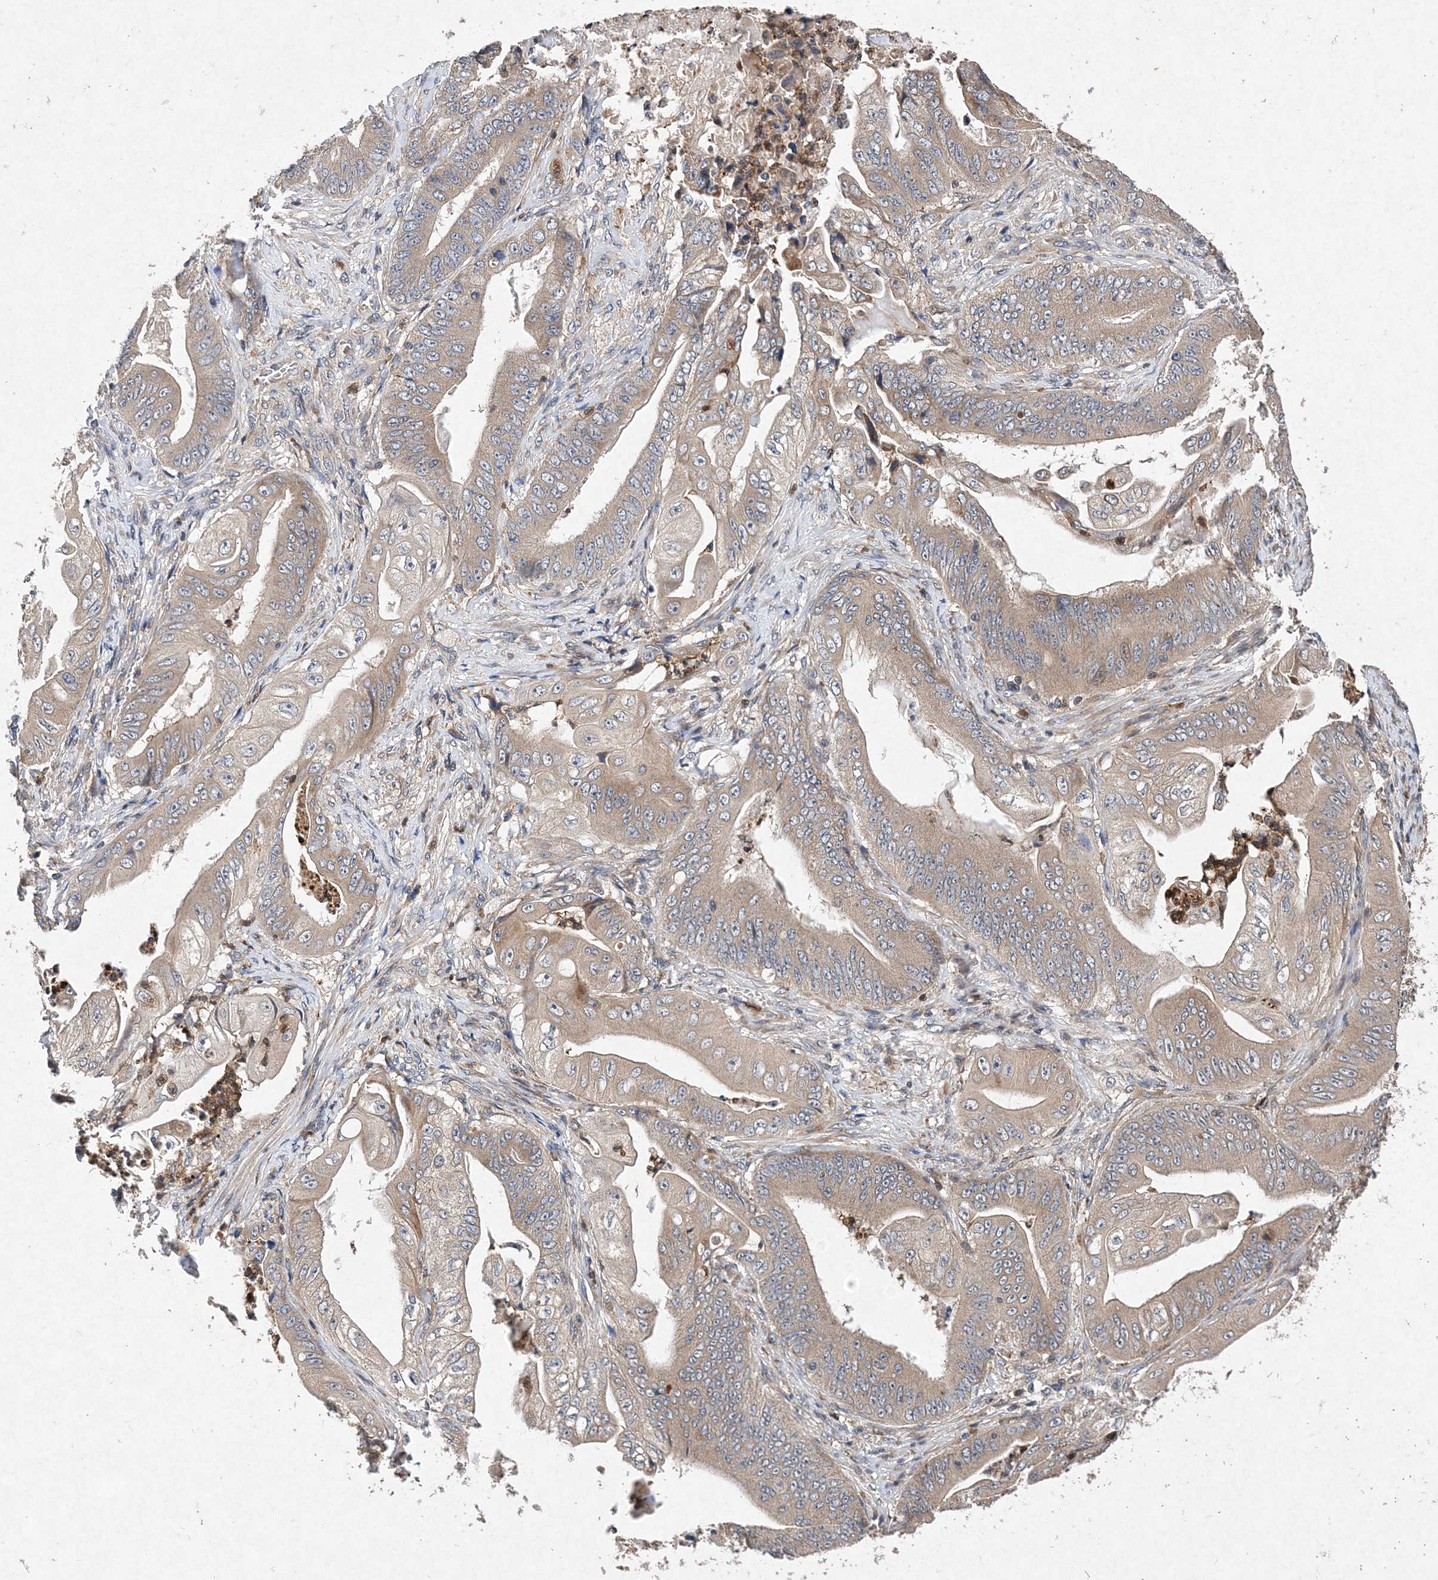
{"staining": {"intensity": "weak", "quantity": "25%-75%", "location": "cytoplasmic/membranous"}, "tissue": "stomach cancer", "cell_type": "Tumor cells", "image_type": "cancer", "snomed": [{"axis": "morphology", "description": "Adenocarcinoma, NOS"}, {"axis": "topography", "description": "Stomach"}], "caption": "There is low levels of weak cytoplasmic/membranous positivity in tumor cells of stomach adenocarcinoma, as demonstrated by immunohistochemical staining (brown color).", "gene": "PROSER1", "patient": {"sex": "female", "age": 73}}